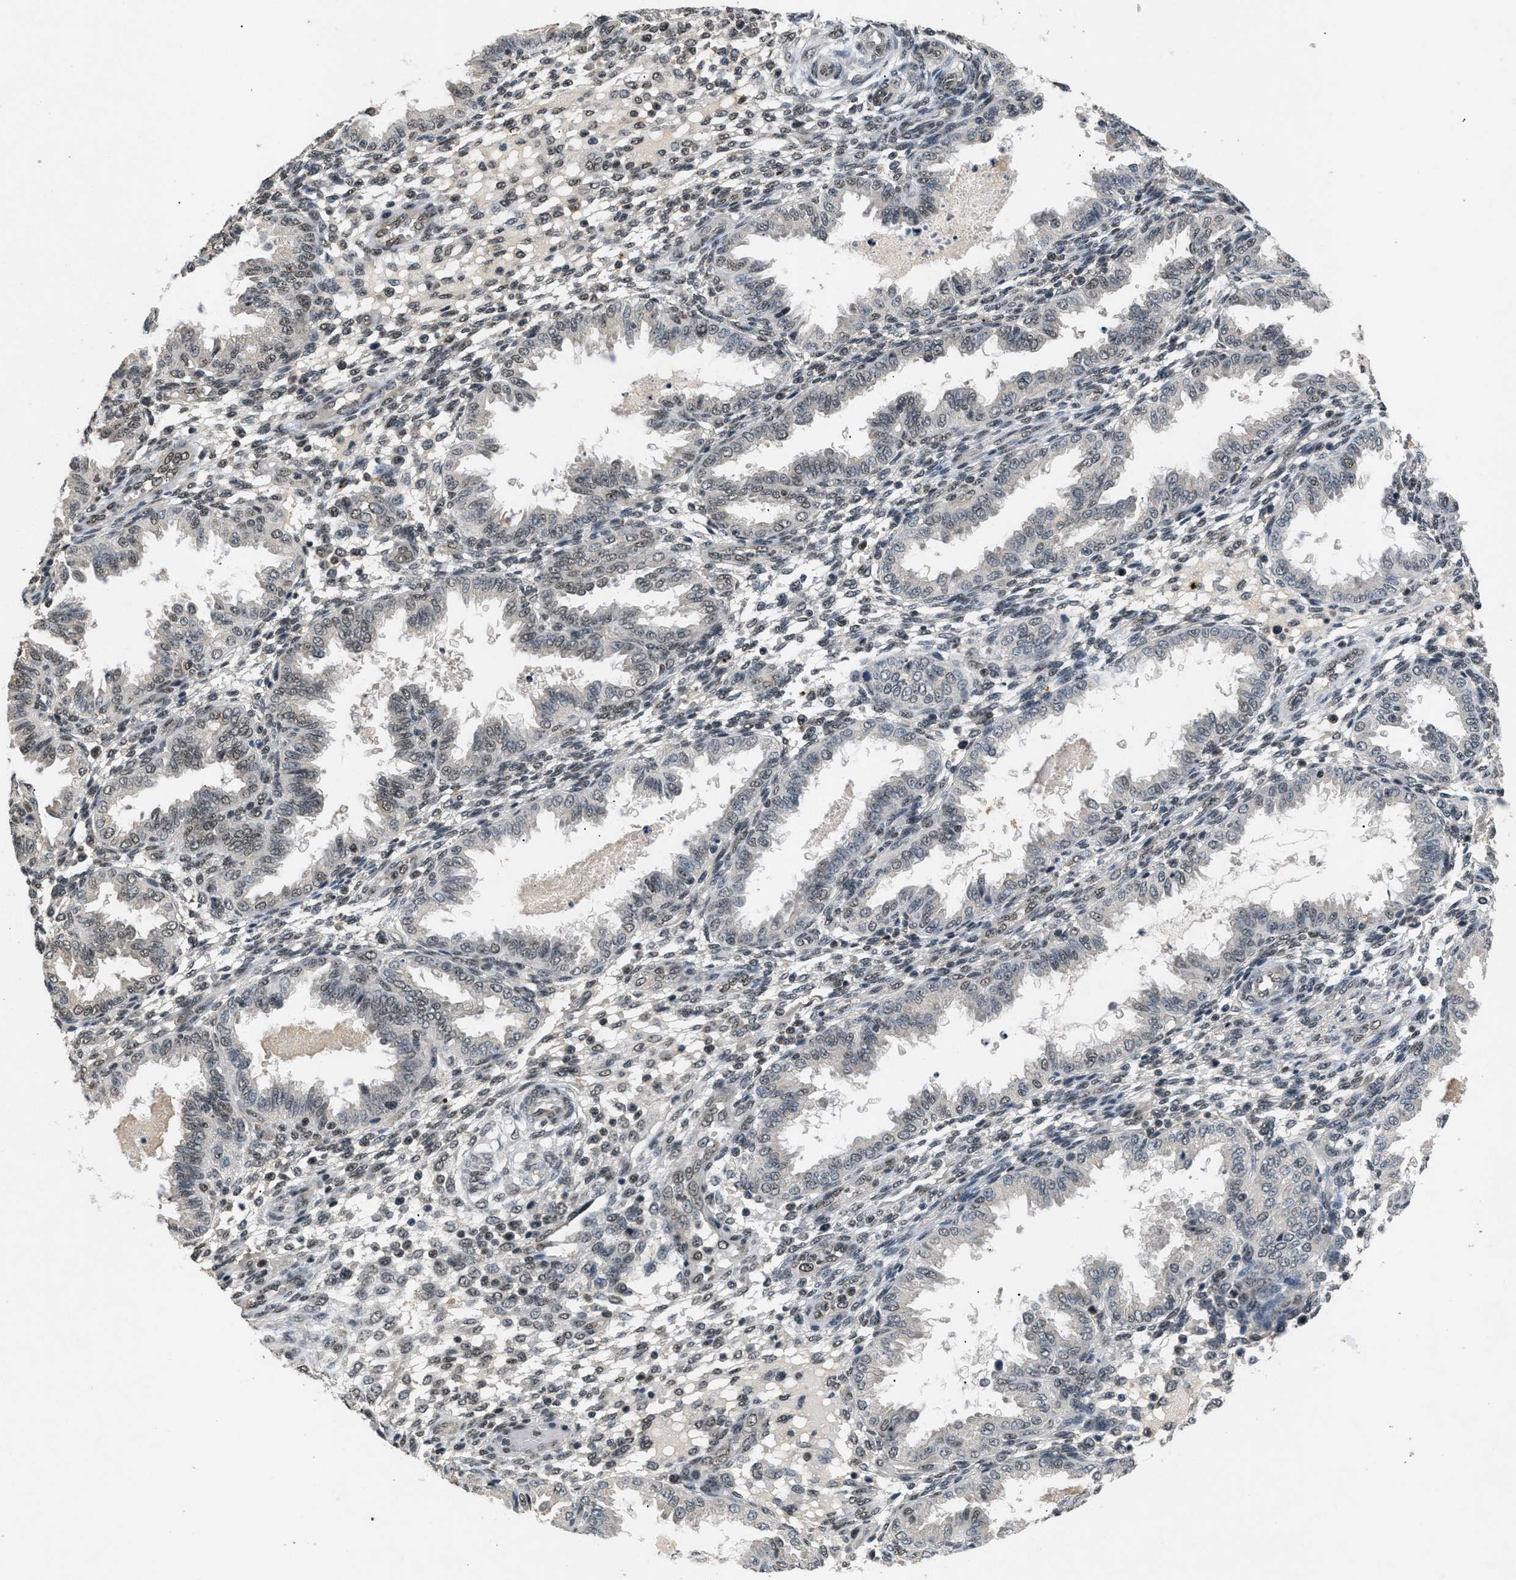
{"staining": {"intensity": "weak", "quantity": "25%-75%", "location": "nuclear"}, "tissue": "endometrium", "cell_type": "Cells in endometrial stroma", "image_type": "normal", "snomed": [{"axis": "morphology", "description": "Normal tissue, NOS"}, {"axis": "topography", "description": "Endometrium"}], "caption": "The image exhibits immunohistochemical staining of unremarkable endometrium. There is weak nuclear staining is present in approximately 25%-75% of cells in endometrial stroma. Using DAB (brown) and hematoxylin (blue) stains, captured at high magnification using brightfield microscopy.", "gene": "RBM5", "patient": {"sex": "female", "age": 33}}